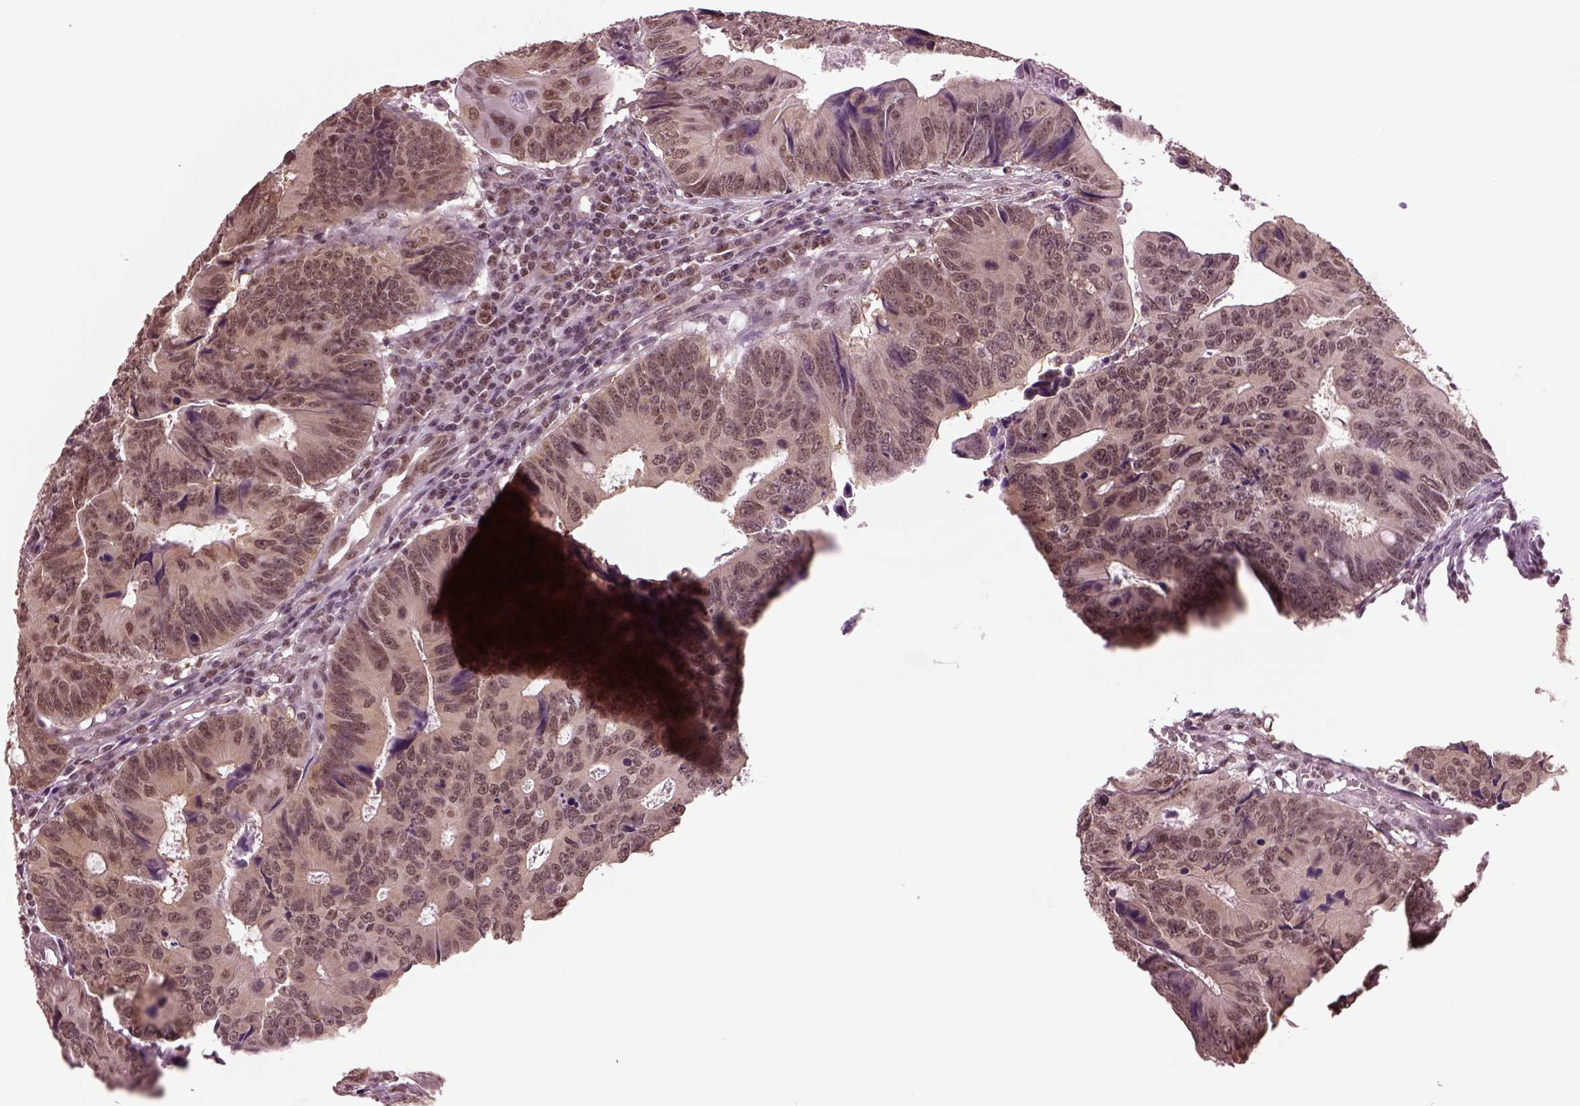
{"staining": {"intensity": "moderate", "quantity": "<25%", "location": "cytoplasmic/membranous,nuclear"}, "tissue": "colorectal cancer", "cell_type": "Tumor cells", "image_type": "cancer", "snomed": [{"axis": "morphology", "description": "Adenocarcinoma, NOS"}, {"axis": "topography", "description": "Colon"}], "caption": "Immunohistochemistry of colorectal cancer (adenocarcinoma) demonstrates low levels of moderate cytoplasmic/membranous and nuclear expression in approximately <25% of tumor cells. (DAB = brown stain, brightfield microscopy at high magnification).", "gene": "RUVBL2", "patient": {"sex": "female", "age": 87}}